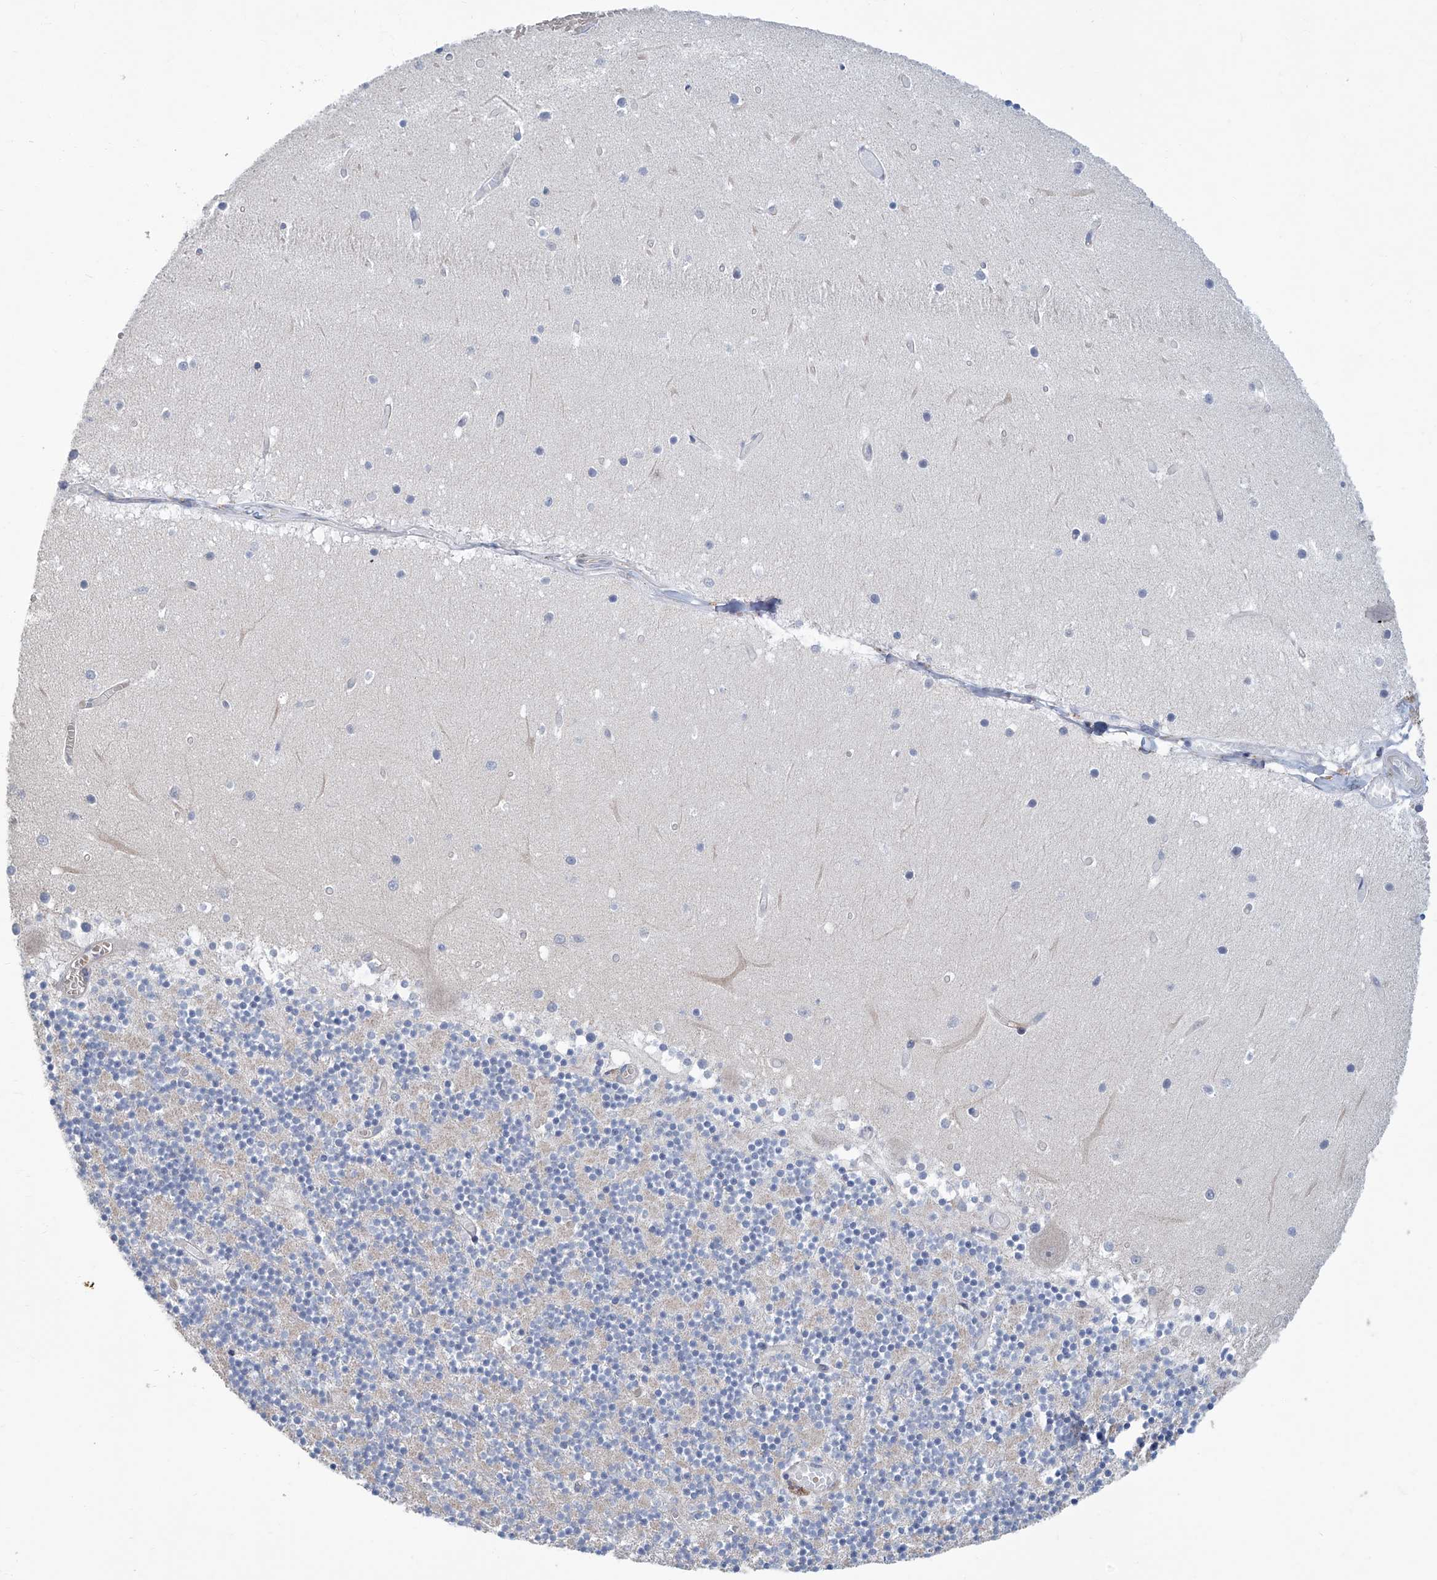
{"staining": {"intensity": "negative", "quantity": "none", "location": "none"}, "tissue": "cerebellum", "cell_type": "Cells in granular layer", "image_type": "normal", "snomed": [{"axis": "morphology", "description": "Normal tissue, NOS"}, {"axis": "topography", "description": "Cerebellum"}], "caption": "Cells in granular layer show no significant protein expression in unremarkable cerebellum.", "gene": "EIF2D", "patient": {"sex": "female", "age": 28}}